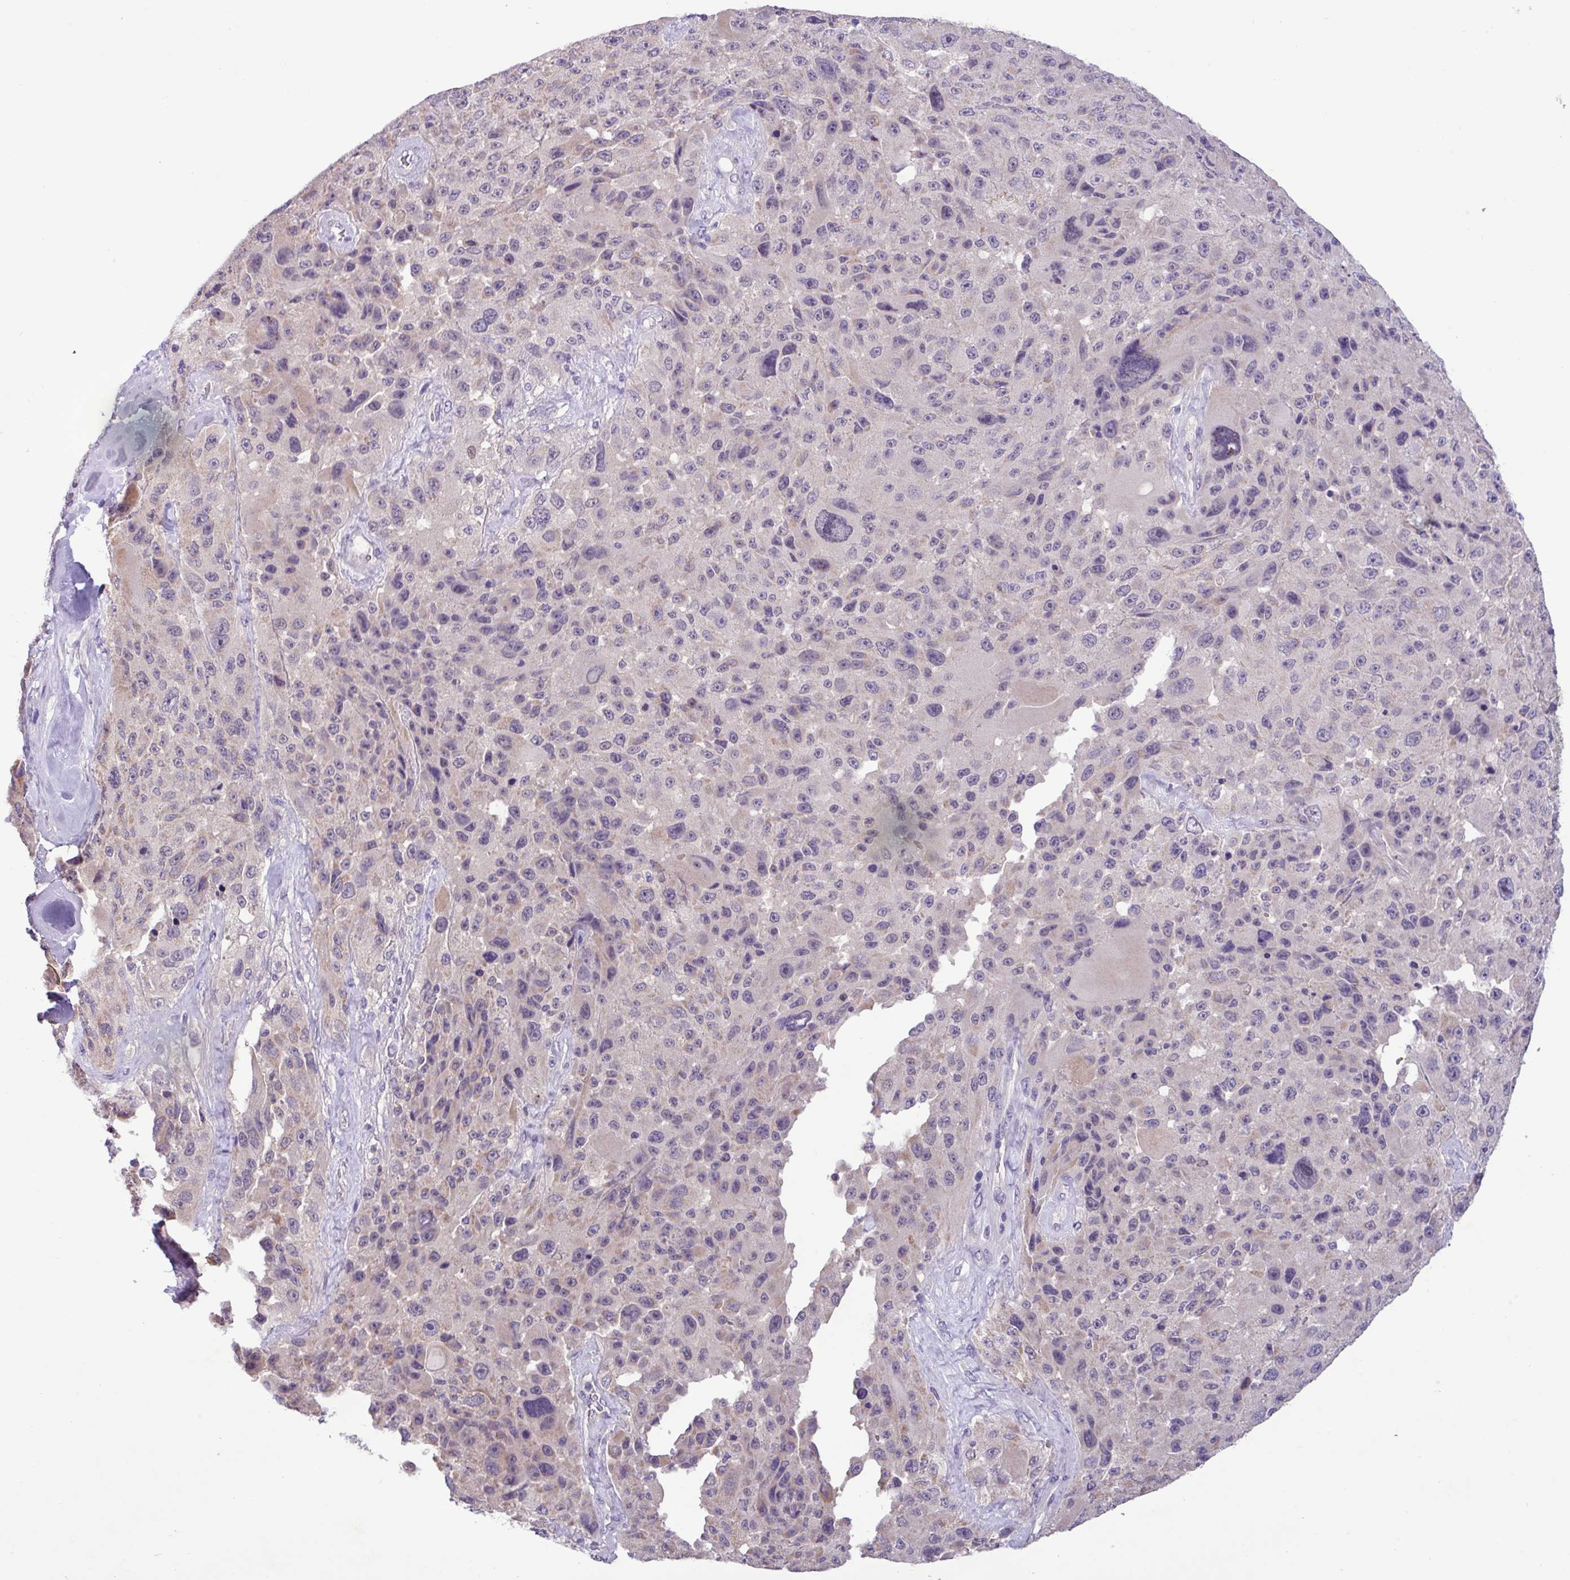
{"staining": {"intensity": "negative", "quantity": "none", "location": "none"}, "tissue": "melanoma", "cell_type": "Tumor cells", "image_type": "cancer", "snomed": [{"axis": "morphology", "description": "Malignant melanoma, Metastatic site"}, {"axis": "topography", "description": "Lymph node"}], "caption": "This is a image of immunohistochemistry (IHC) staining of malignant melanoma (metastatic site), which shows no positivity in tumor cells. (DAB immunohistochemistry, high magnification).", "gene": "PAX8", "patient": {"sex": "male", "age": 62}}